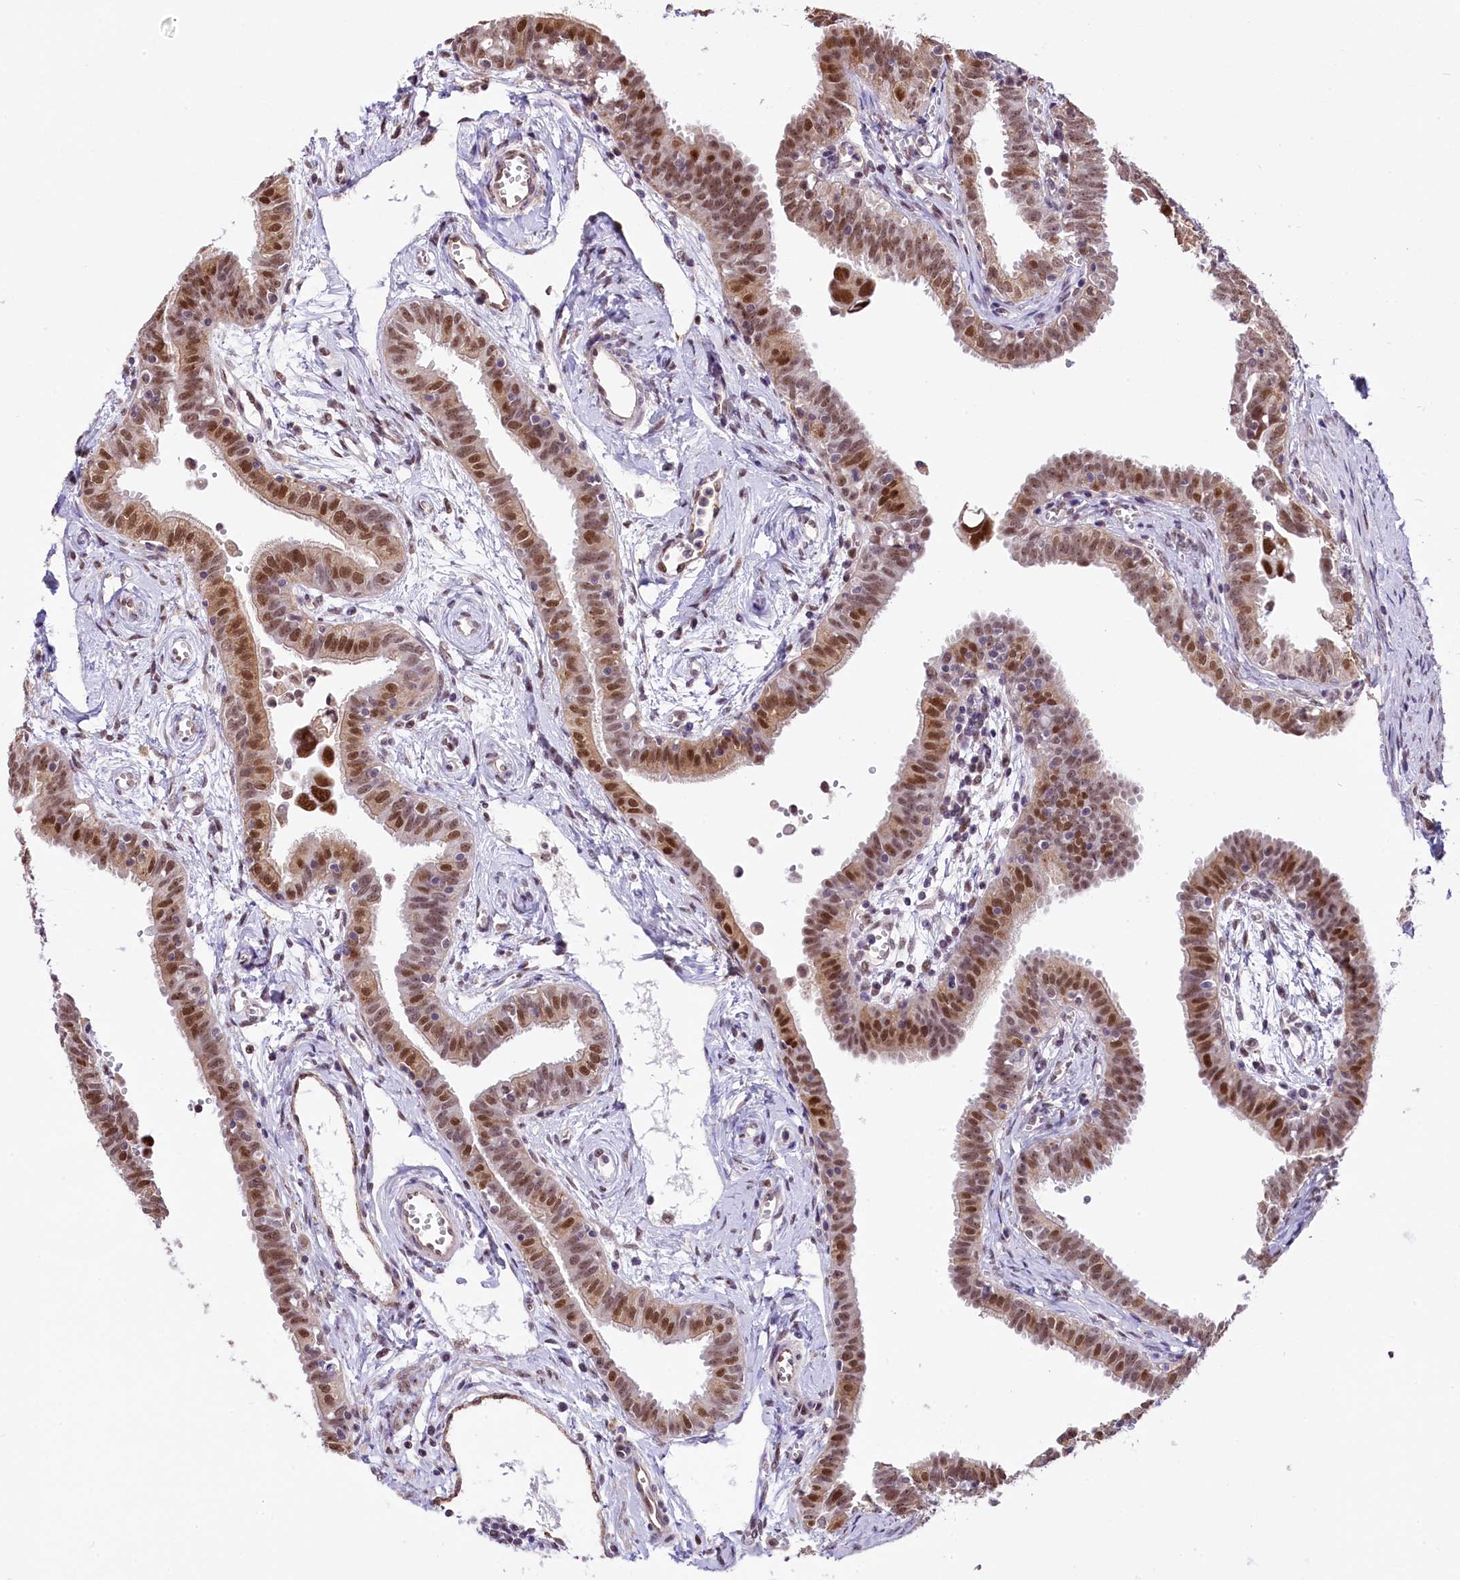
{"staining": {"intensity": "moderate", "quantity": "25%-75%", "location": "cytoplasmic/membranous,nuclear"}, "tissue": "fallopian tube", "cell_type": "Glandular cells", "image_type": "normal", "snomed": [{"axis": "morphology", "description": "Normal tissue, NOS"}, {"axis": "morphology", "description": "Carcinoma, NOS"}, {"axis": "topography", "description": "Fallopian tube"}, {"axis": "topography", "description": "Ovary"}], "caption": "Benign fallopian tube exhibits moderate cytoplasmic/membranous,nuclear expression in approximately 25%-75% of glandular cells The staining is performed using DAB brown chromogen to label protein expression. The nuclei are counter-stained blue using hematoxylin..", "gene": "MRPL54", "patient": {"sex": "female", "age": 59}}